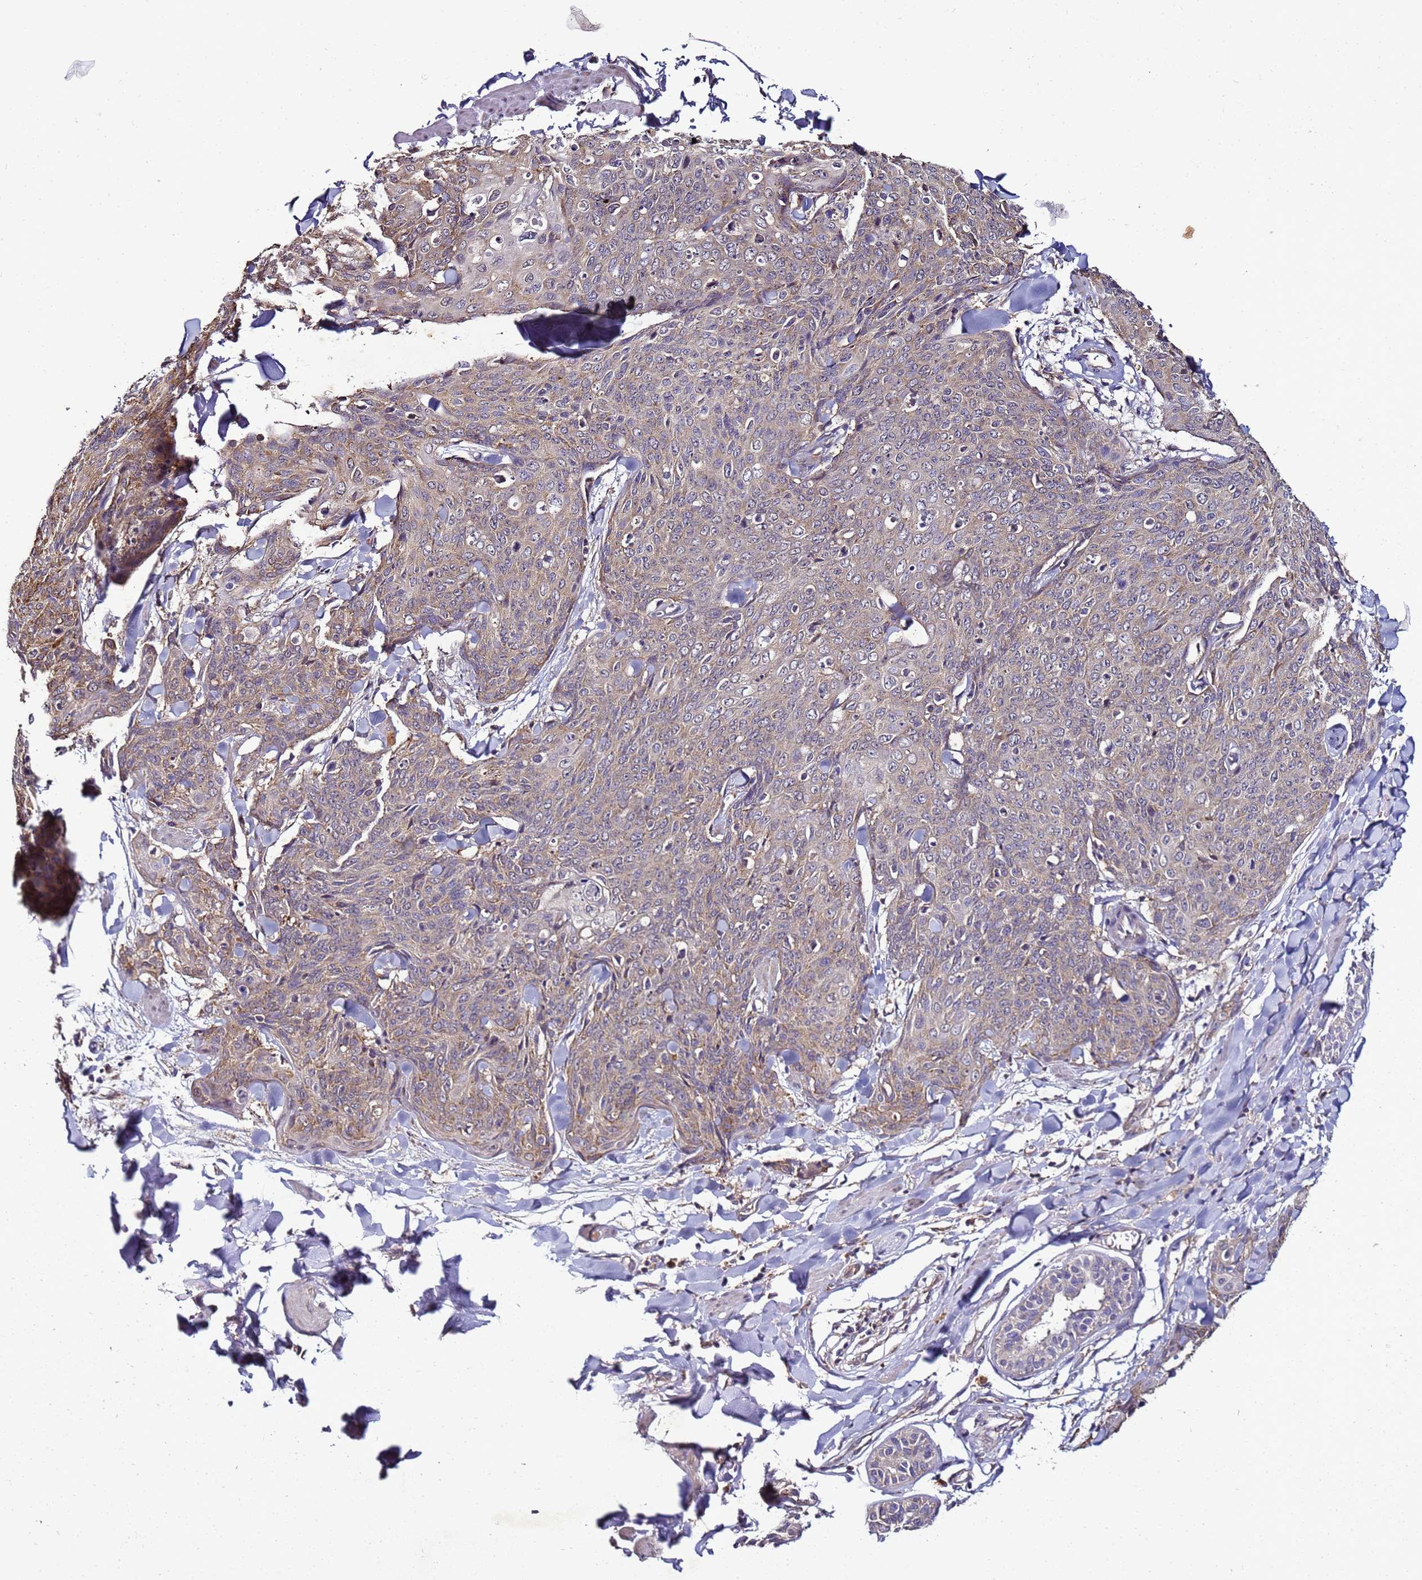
{"staining": {"intensity": "weak", "quantity": ">75%", "location": "cytoplasmic/membranous"}, "tissue": "skin cancer", "cell_type": "Tumor cells", "image_type": "cancer", "snomed": [{"axis": "morphology", "description": "Squamous cell carcinoma, NOS"}, {"axis": "topography", "description": "Skin"}, {"axis": "topography", "description": "Vulva"}], "caption": "Squamous cell carcinoma (skin) tissue displays weak cytoplasmic/membranous expression in about >75% of tumor cells", "gene": "ANKRD17", "patient": {"sex": "female", "age": 85}}